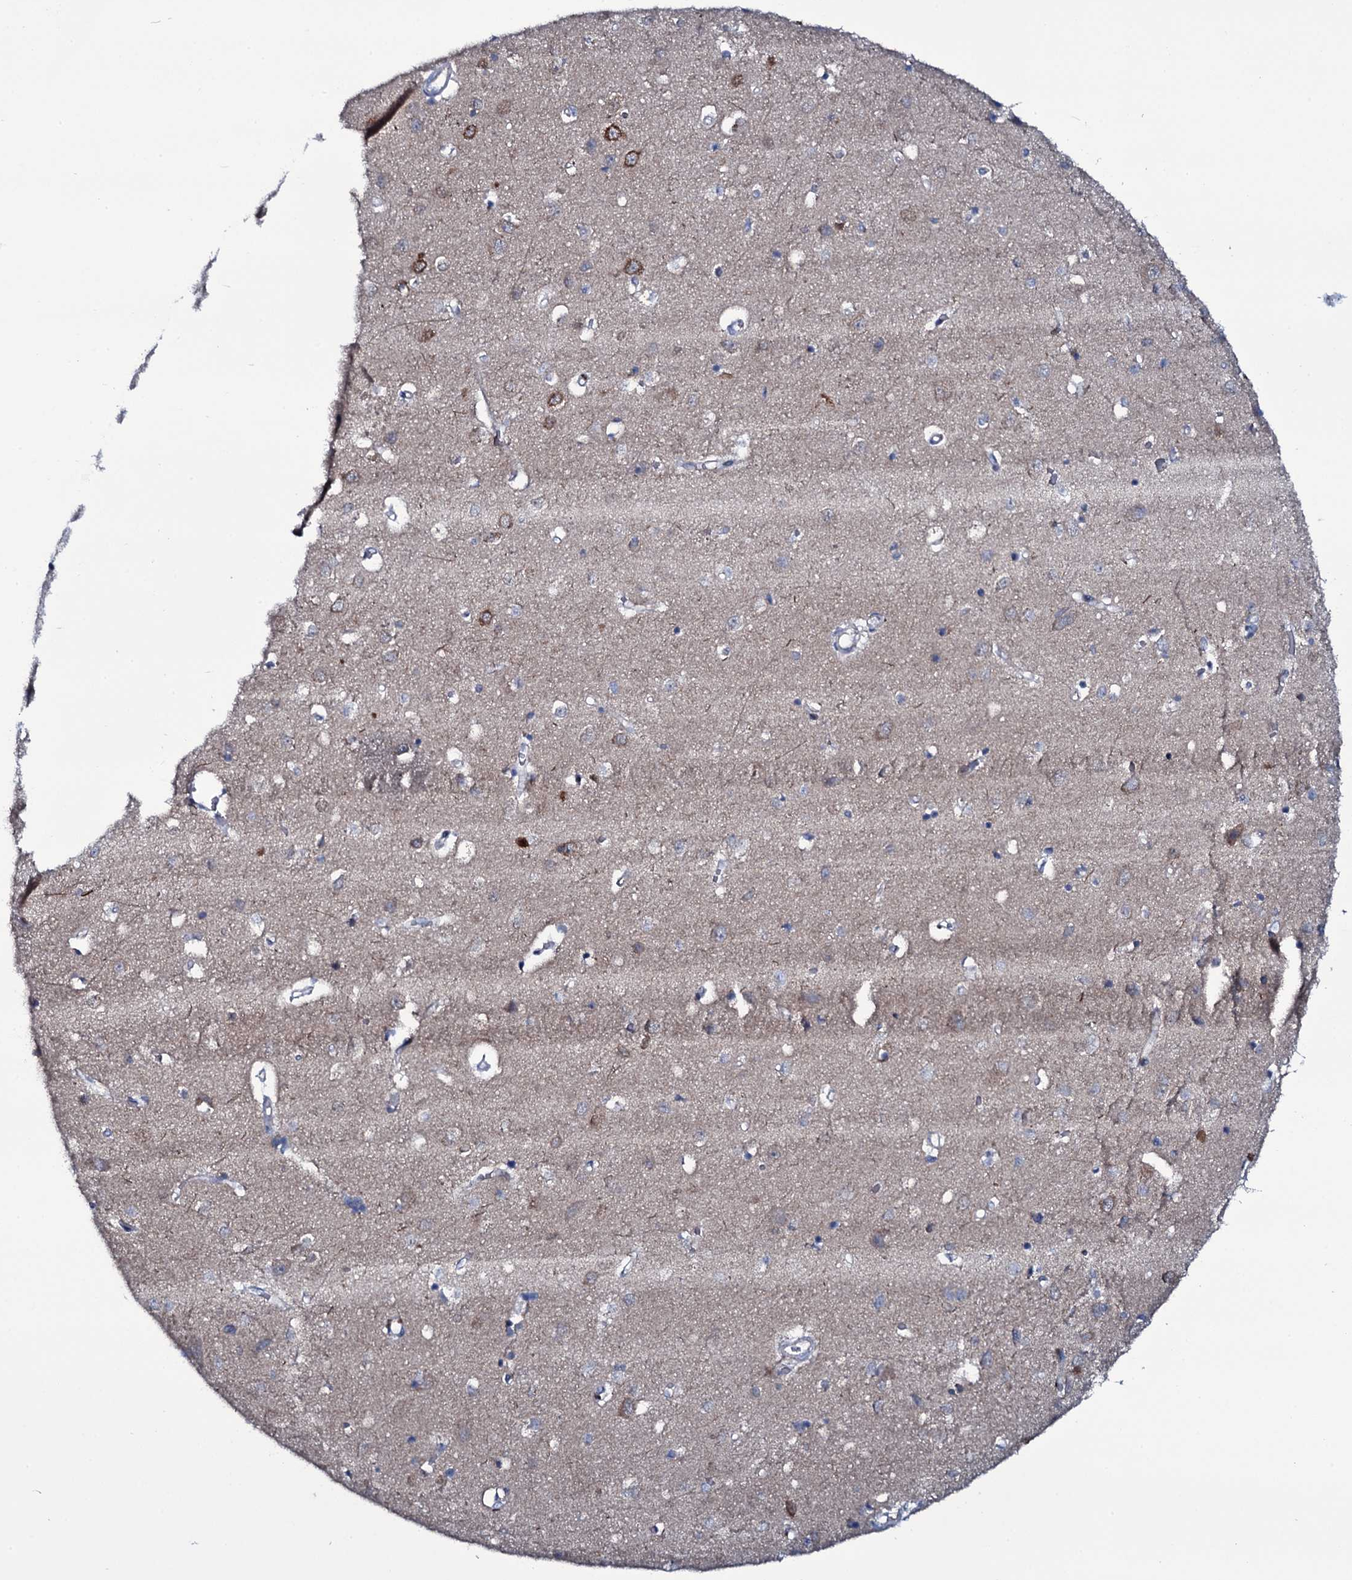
{"staining": {"intensity": "negative", "quantity": "none", "location": "none"}, "tissue": "cerebral cortex", "cell_type": "Endothelial cells", "image_type": "normal", "snomed": [{"axis": "morphology", "description": "Normal tissue, NOS"}, {"axis": "topography", "description": "Cerebral cortex"}], "caption": "There is no significant expression in endothelial cells of cerebral cortex. (Brightfield microscopy of DAB (3,3'-diaminobenzidine) IHC at high magnification).", "gene": "WIPF3", "patient": {"sex": "female", "age": 64}}